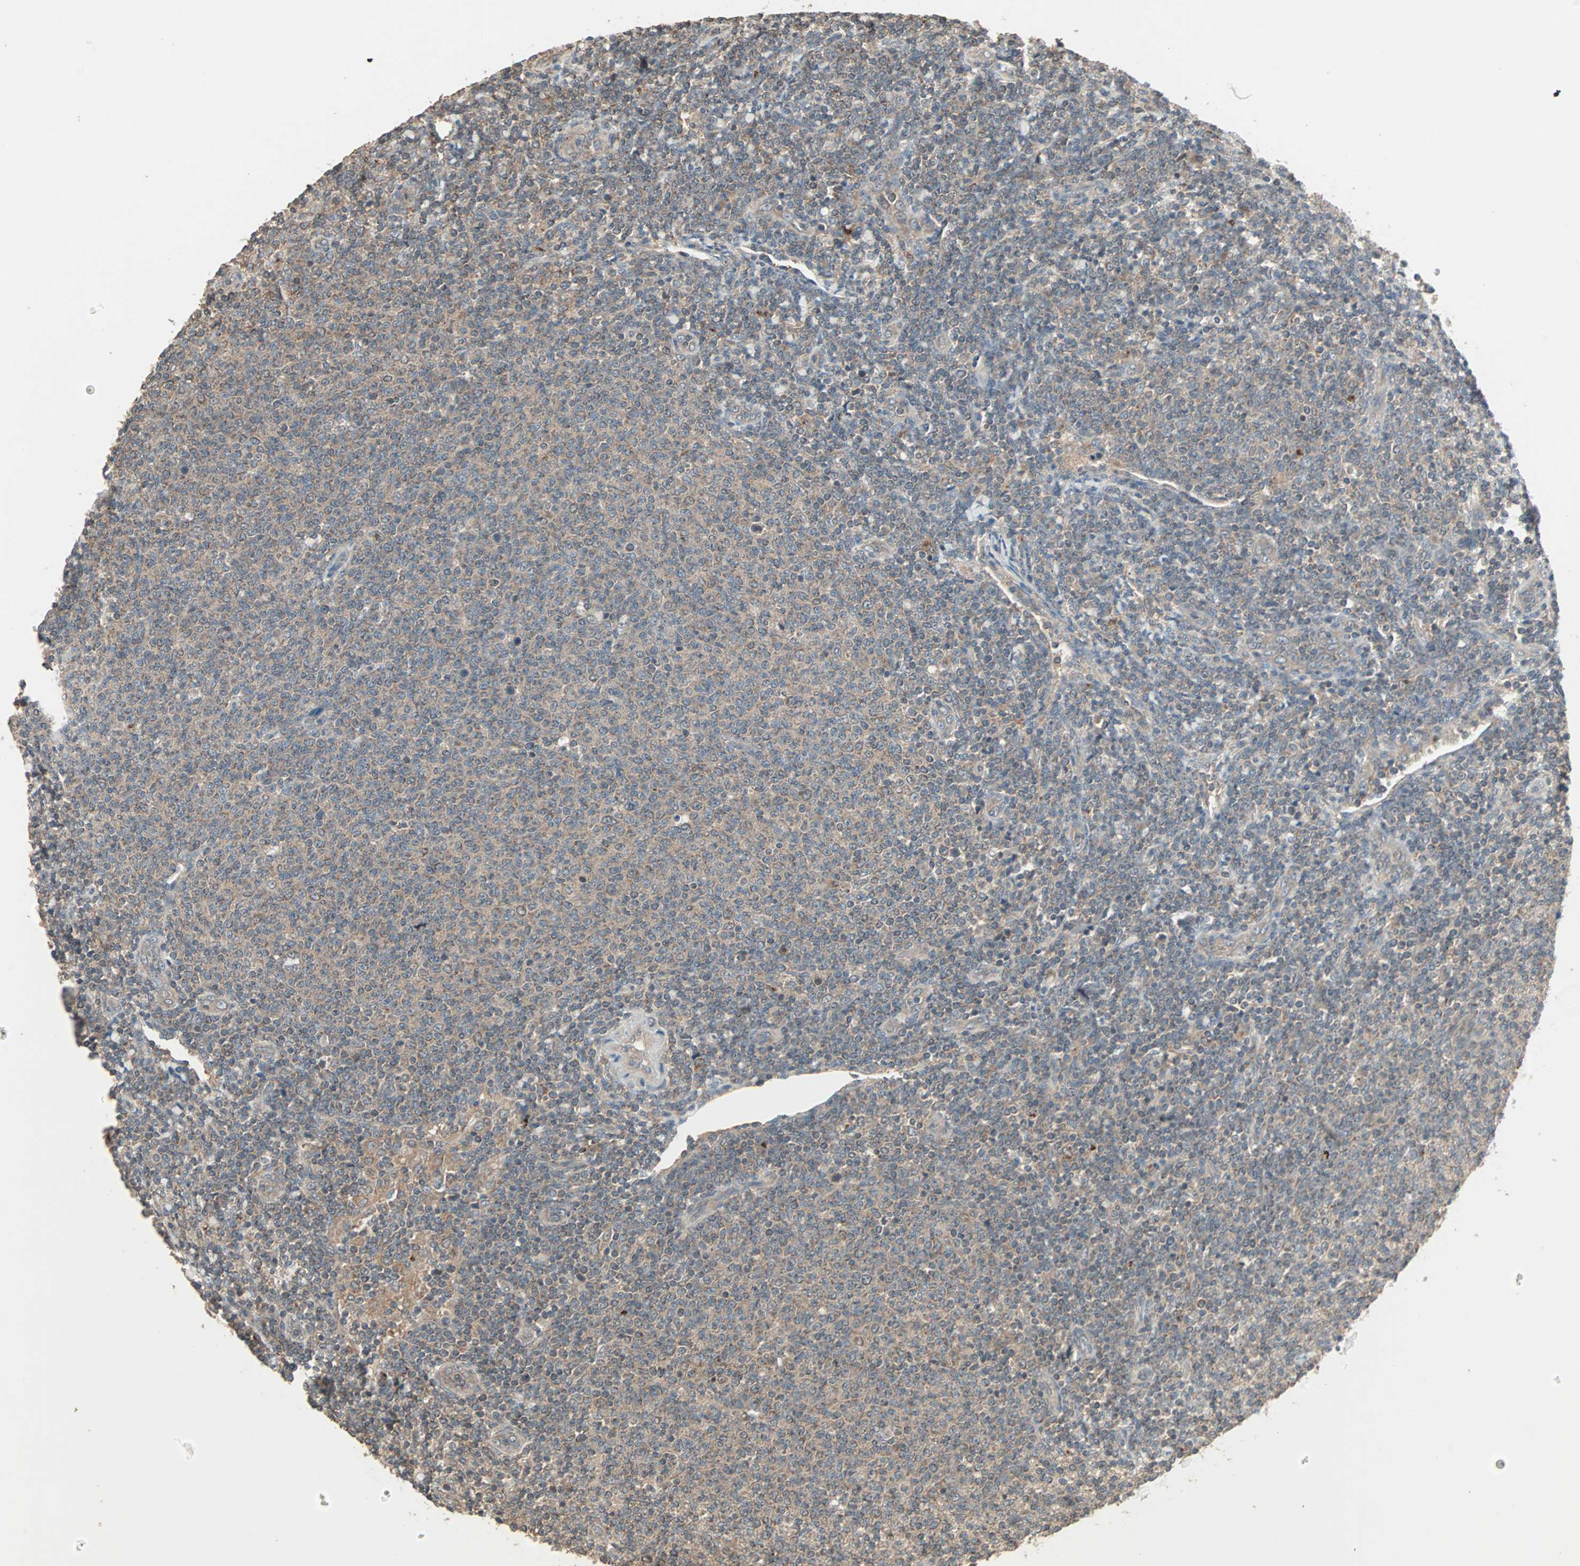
{"staining": {"intensity": "weak", "quantity": ">75%", "location": "cytoplasmic/membranous"}, "tissue": "lymphoma", "cell_type": "Tumor cells", "image_type": "cancer", "snomed": [{"axis": "morphology", "description": "Malignant lymphoma, non-Hodgkin's type, Low grade"}, {"axis": "topography", "description": "Lymph node"}], "caption": "The image displays a brown stain indicating the presence of a protein in the cytoplasmic/membranous of tumor cells in lymphoma.", "gene": "UBAC1", "patient": {"sex": "male", "age": 66}}